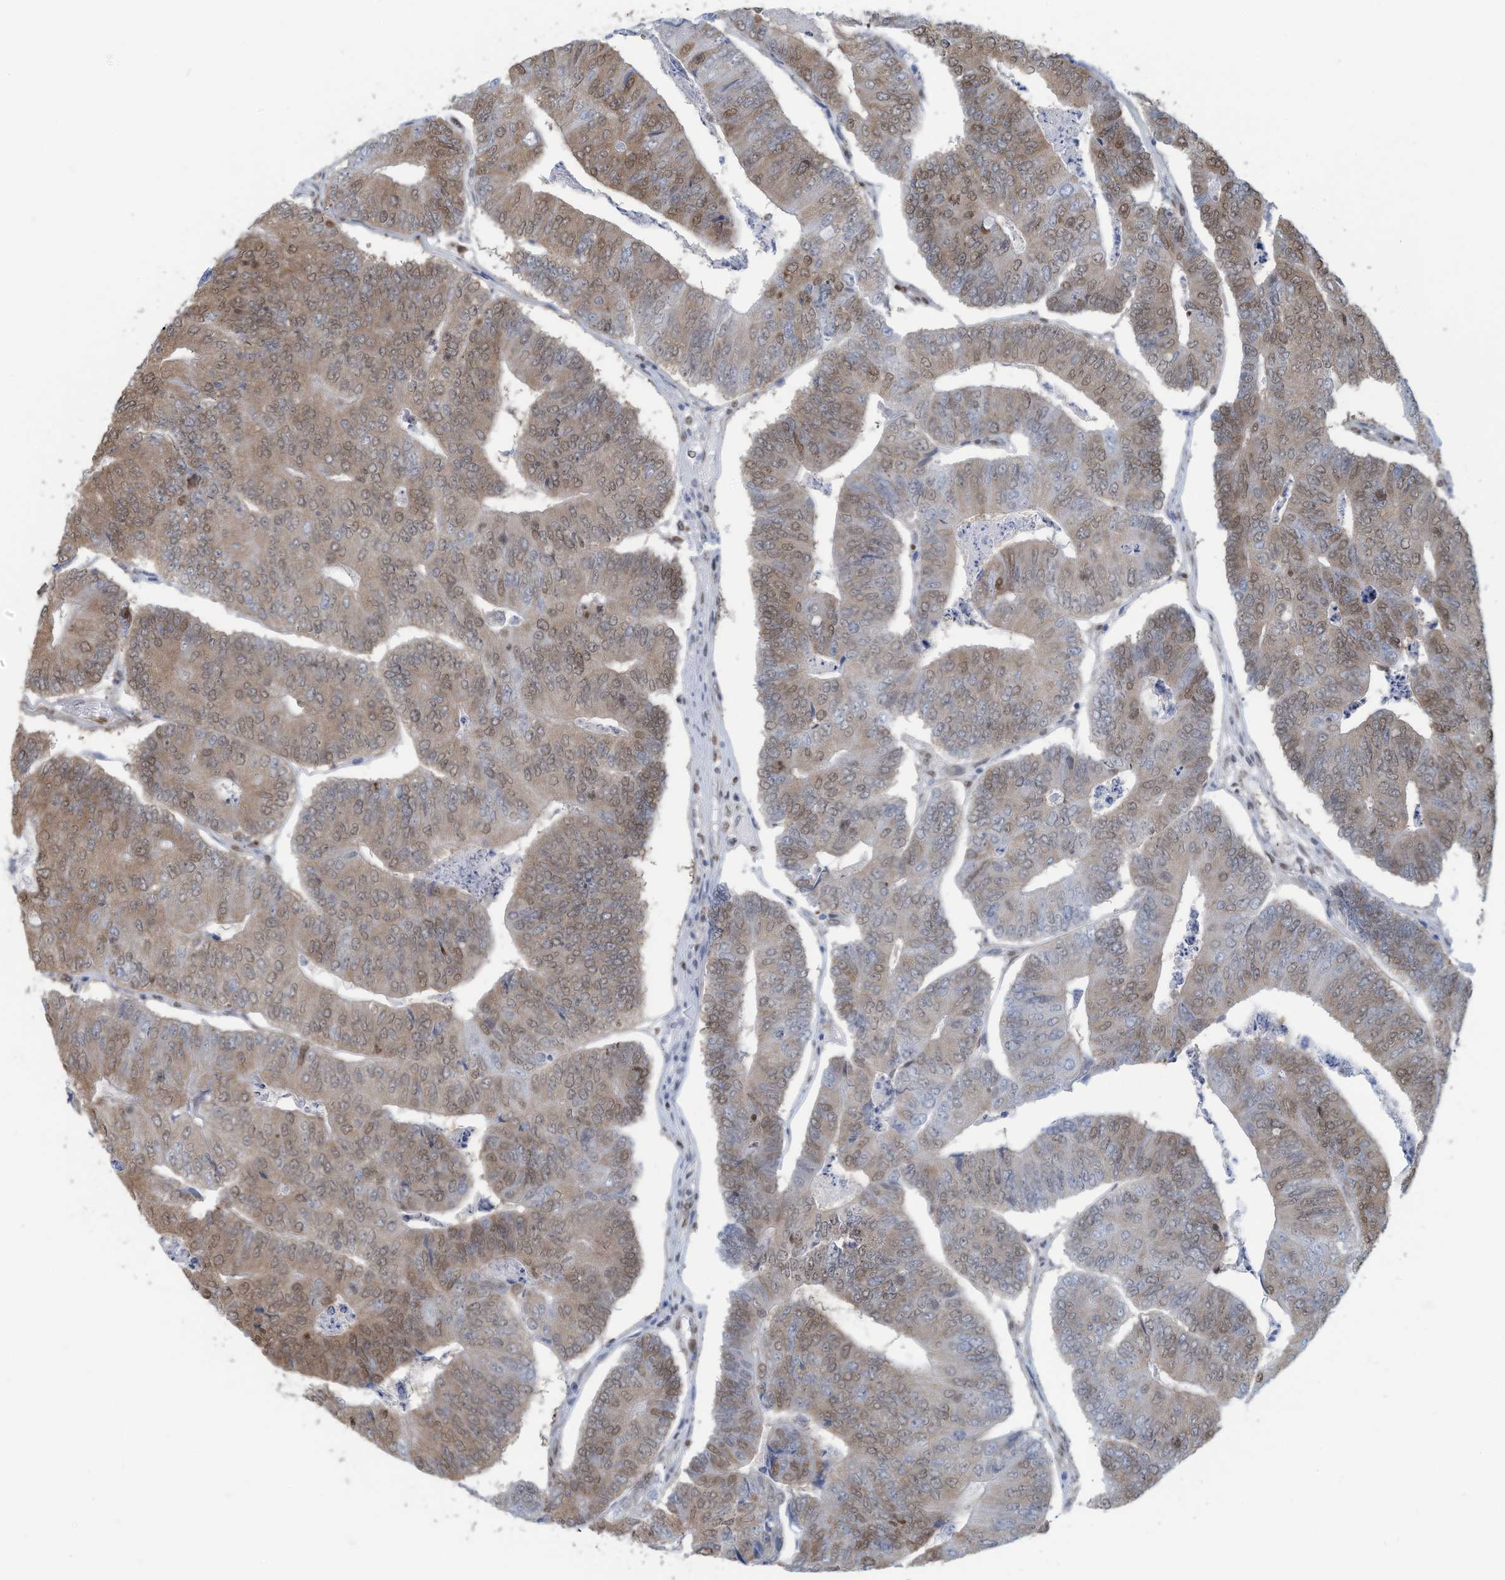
{"staining": {"intensity": "moderate", "quantity": "25%-75%", "location": "nuclear"}, "tissue": "colorectal cancer", "cell_type": "Tumor cells", "image_type": "cancer", "snomed": [{"axis": "morphology", "description": "Adenocarcinoma, NOS"}, {"axis": "topography", "description": "Colon"}], "caption": "Colorectal cancer (adenocarcinoma) stained with IHC shows moderate nuclear staining in approximately 25%-75% of tumor cells. The protein is stained brown, and the nuclei are stained in blue (DAB (3,3'-diaminobenzidine) IHC with brightfield microscopy, high magnification).", "gene": "SARNP", "patient": {"sex": "female", "age": 67}}